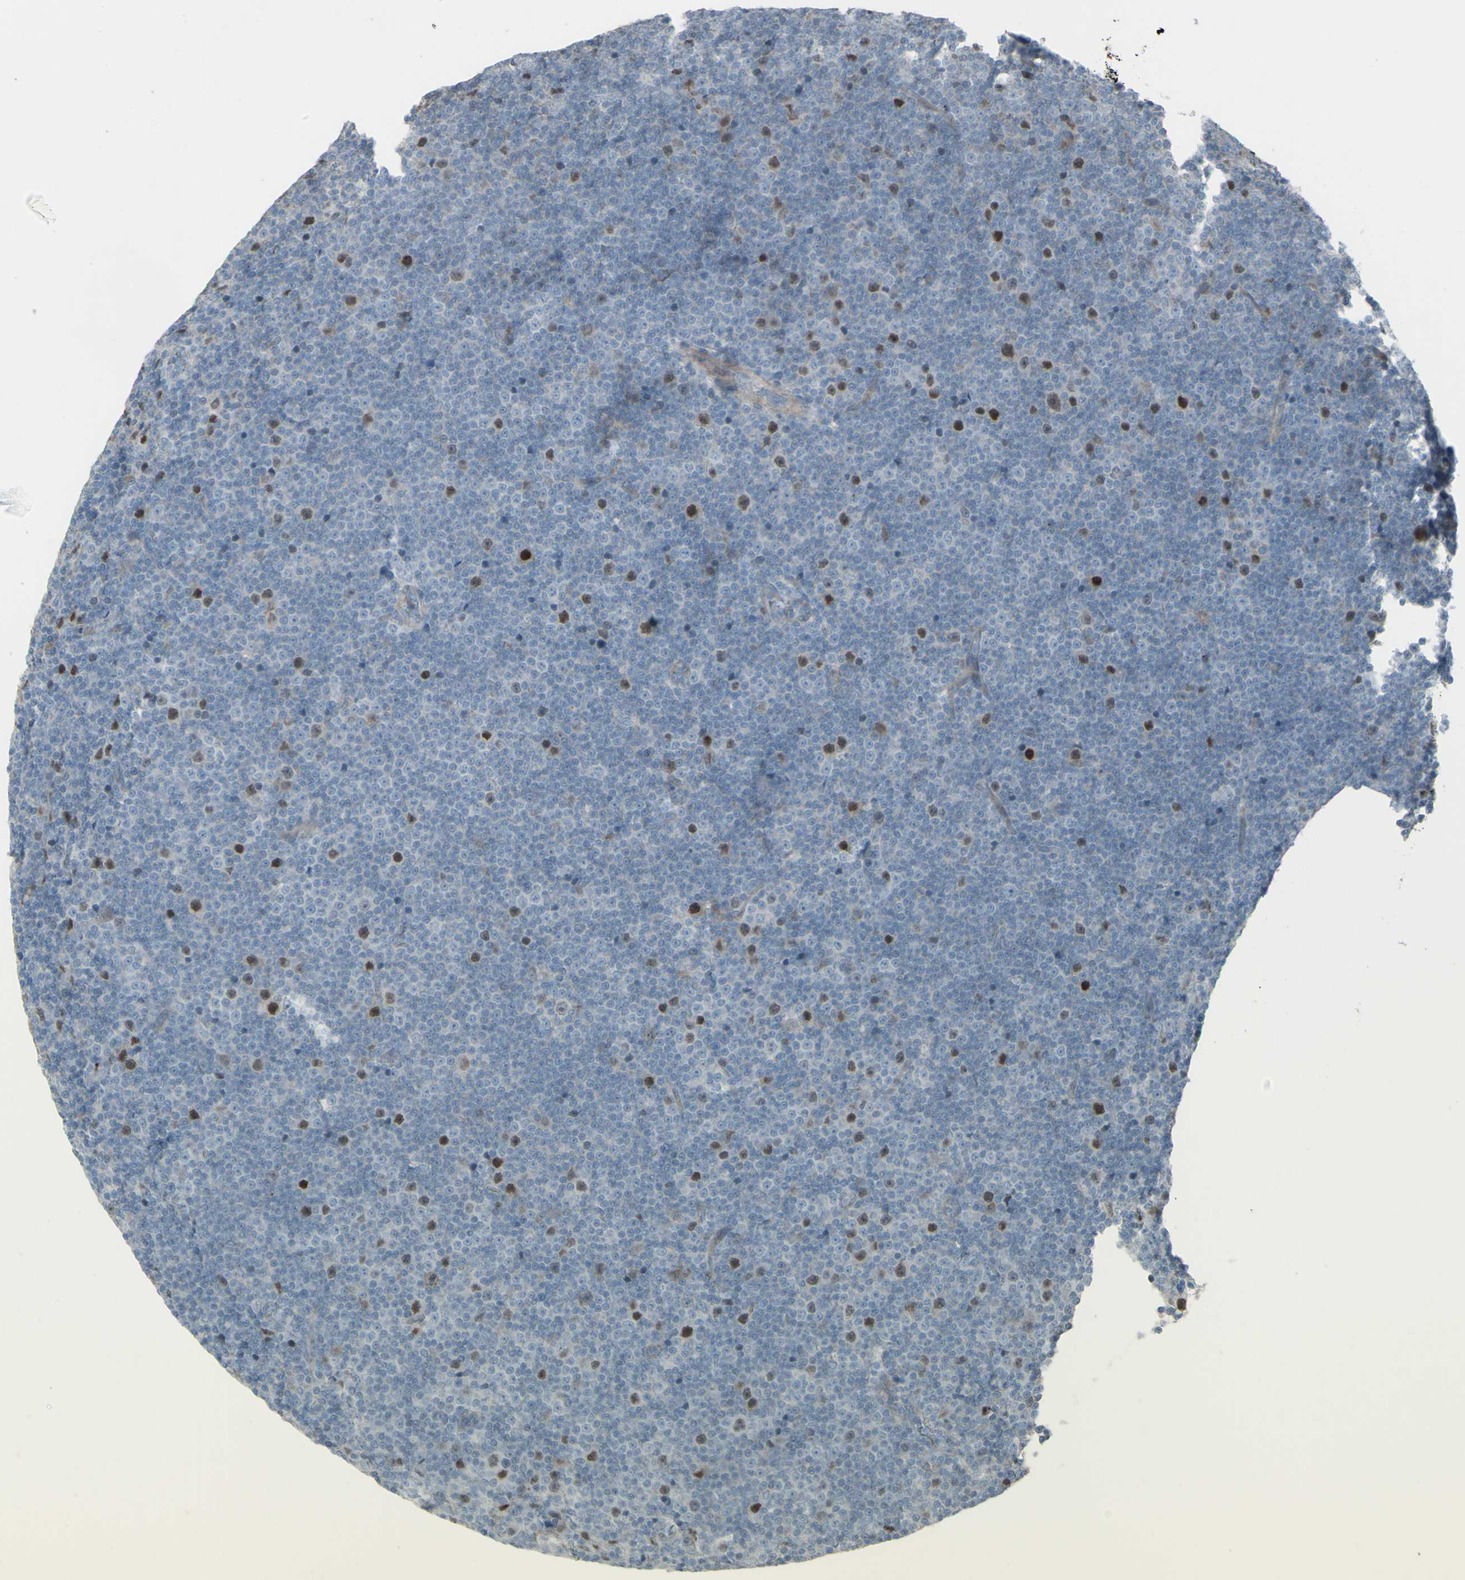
{"staining": {"intensity": "strong", "quantity": "<25%", "location": "nuclear"}, "tissue": "lymphoma", "cell_type": "Tumor cells", "image_type": "cancer", "snomed": [{"axis": "morphology", "description": "Malignant lymphoma, non-Hodgkin's type, Low grade"}, {"axis": "topography", "description": "Lymph node"}], "caption": "Immunohistochemical staining of malignant lymphoma, non-Hodgkin's type (low-grade) demonstrates medium levels of strong nuclear expression in about <25% of tumor cells.", "gene": "GMNN", "patient": {"sex": "female", "age": 67}}